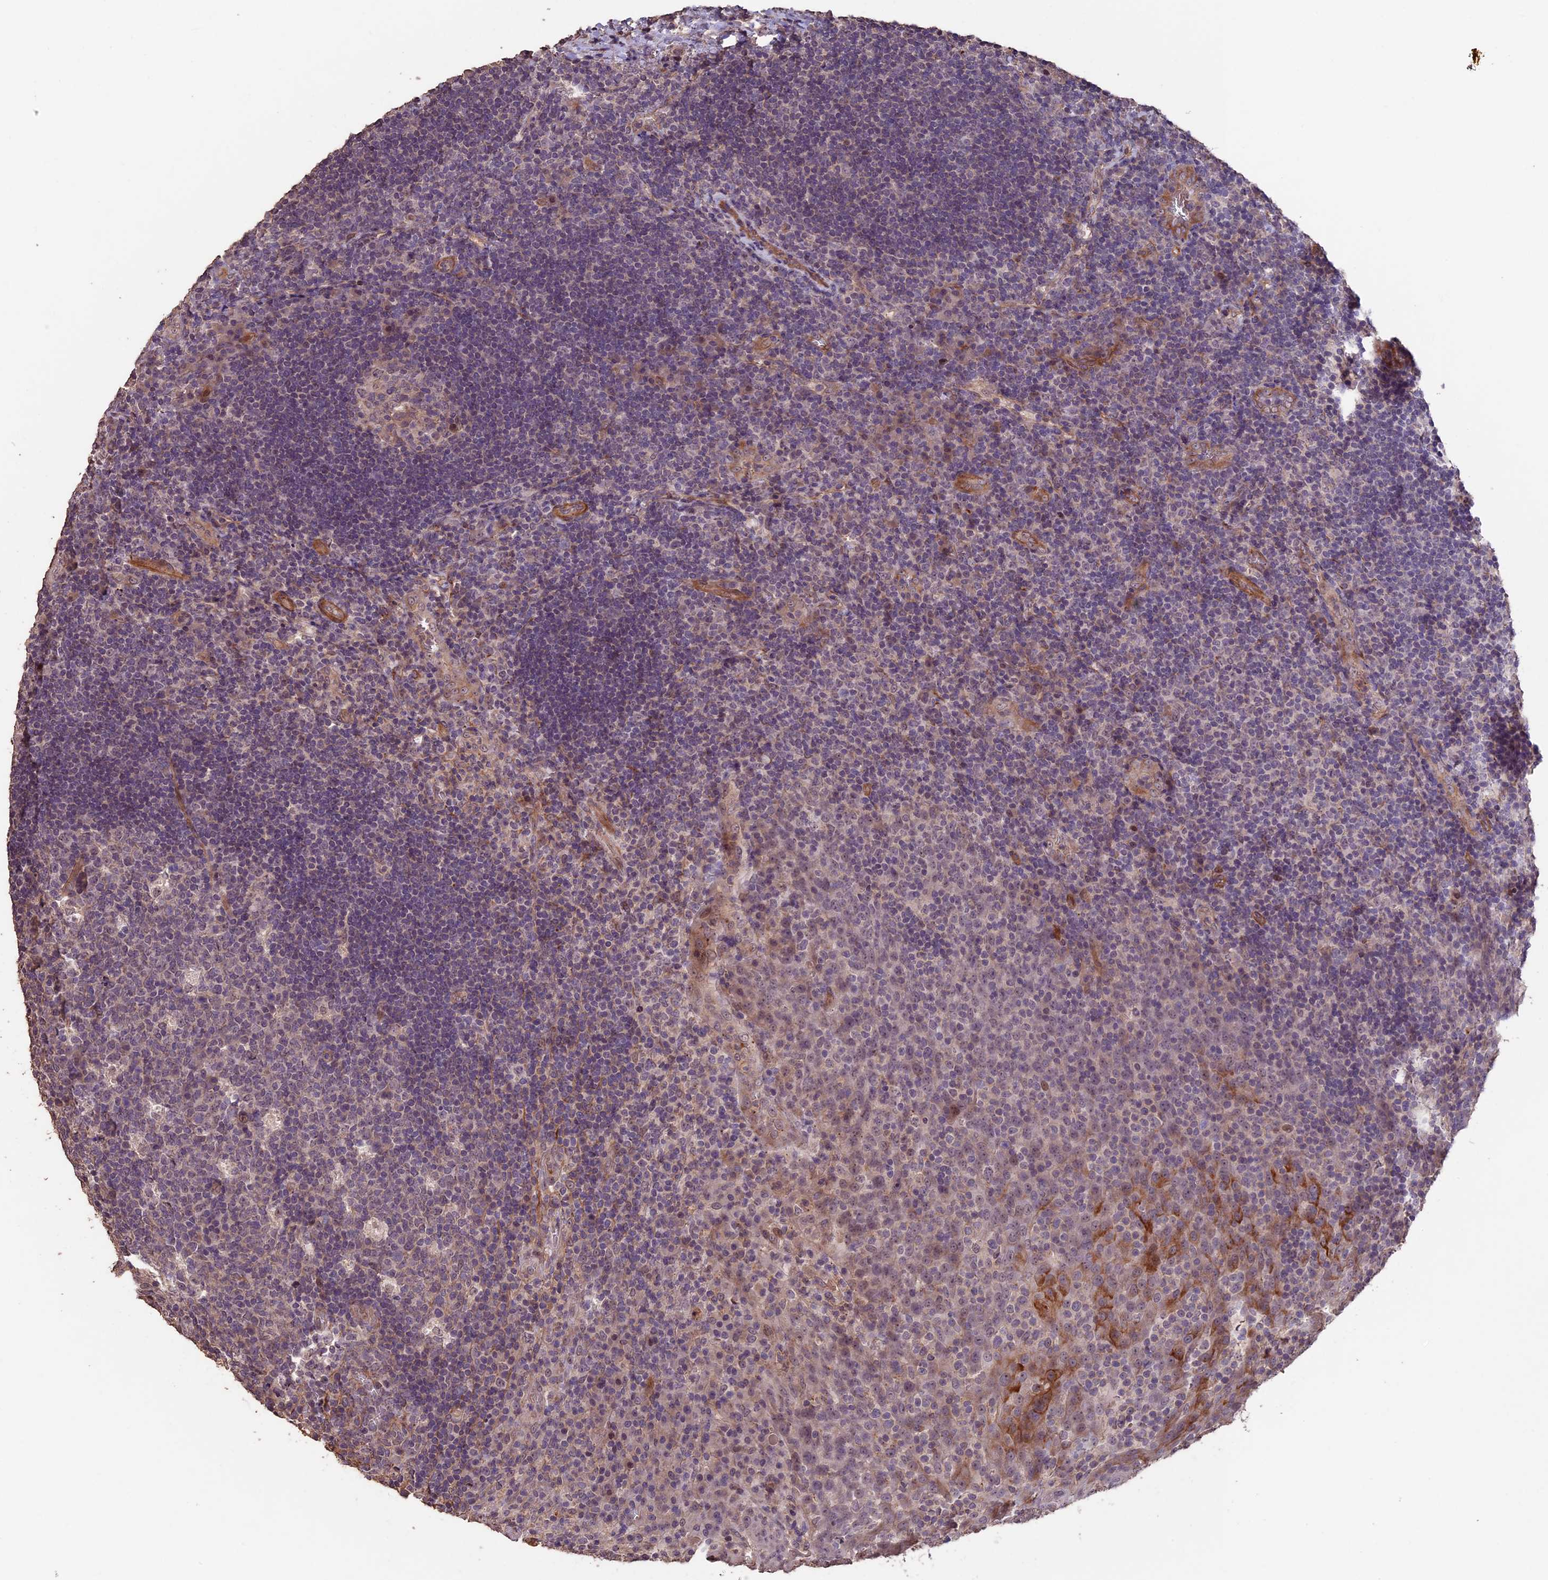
{"staining": {"intensity": "negative", "quantity": "none", "location": "none"}, "tissue": "tonsil", "cell_type": "Germinal center cells", "image_type": "normal", "snomed": [{"axis": "morphology", "description": "Normal tissue, NOS"}, {"axis": "topography", "description": "Tonsil"}], "caption": "Tonsil stained for a protein using IHC displays no positivity germinal center cells.", "gene": "GNB5", "patient": {"sex": "male", "age": 17}}